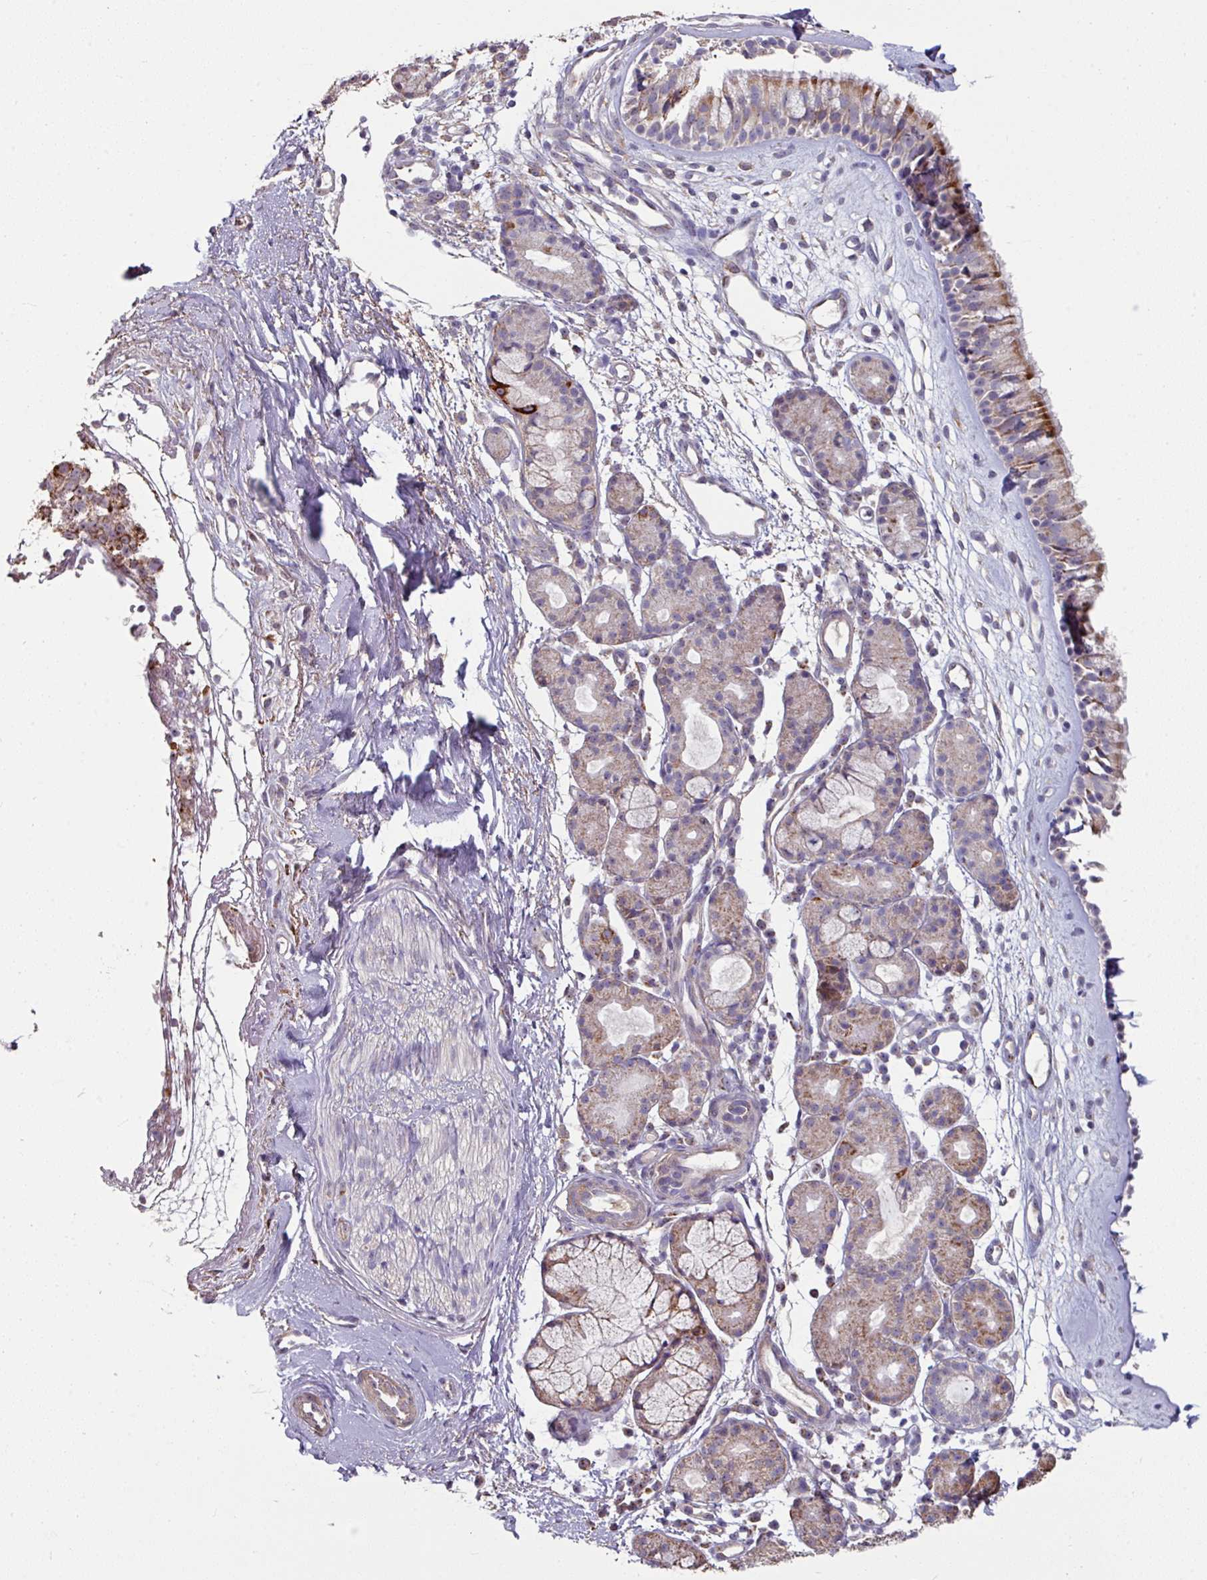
{"staining": {"intensity": "moderate", "quantity": "25%-75%", "location": "cytoplasmic/membranous"}, "tissue": "nasopharynx", "cell_type": "Respiratory epithelial cells", "image_type": "normal", "snomed": [{"axis": "morphology", "description": "Normal tissue, NOS"}, {"axis": "topography", "description": "Nasopharynx"}], "caption": "Brown immunohistochemical staining in normal human nasopharynx reveals moderate cytoplasmic/membranous staining in about 25%-75% of respiratory epithelial cells. The staining is performed using DAB brown chromogen to label protein expression. The nuclei are counter-stained blue using hematoxylin.", "gene": "OR2D3", "patient": {"sex": "male", "age": 82}}